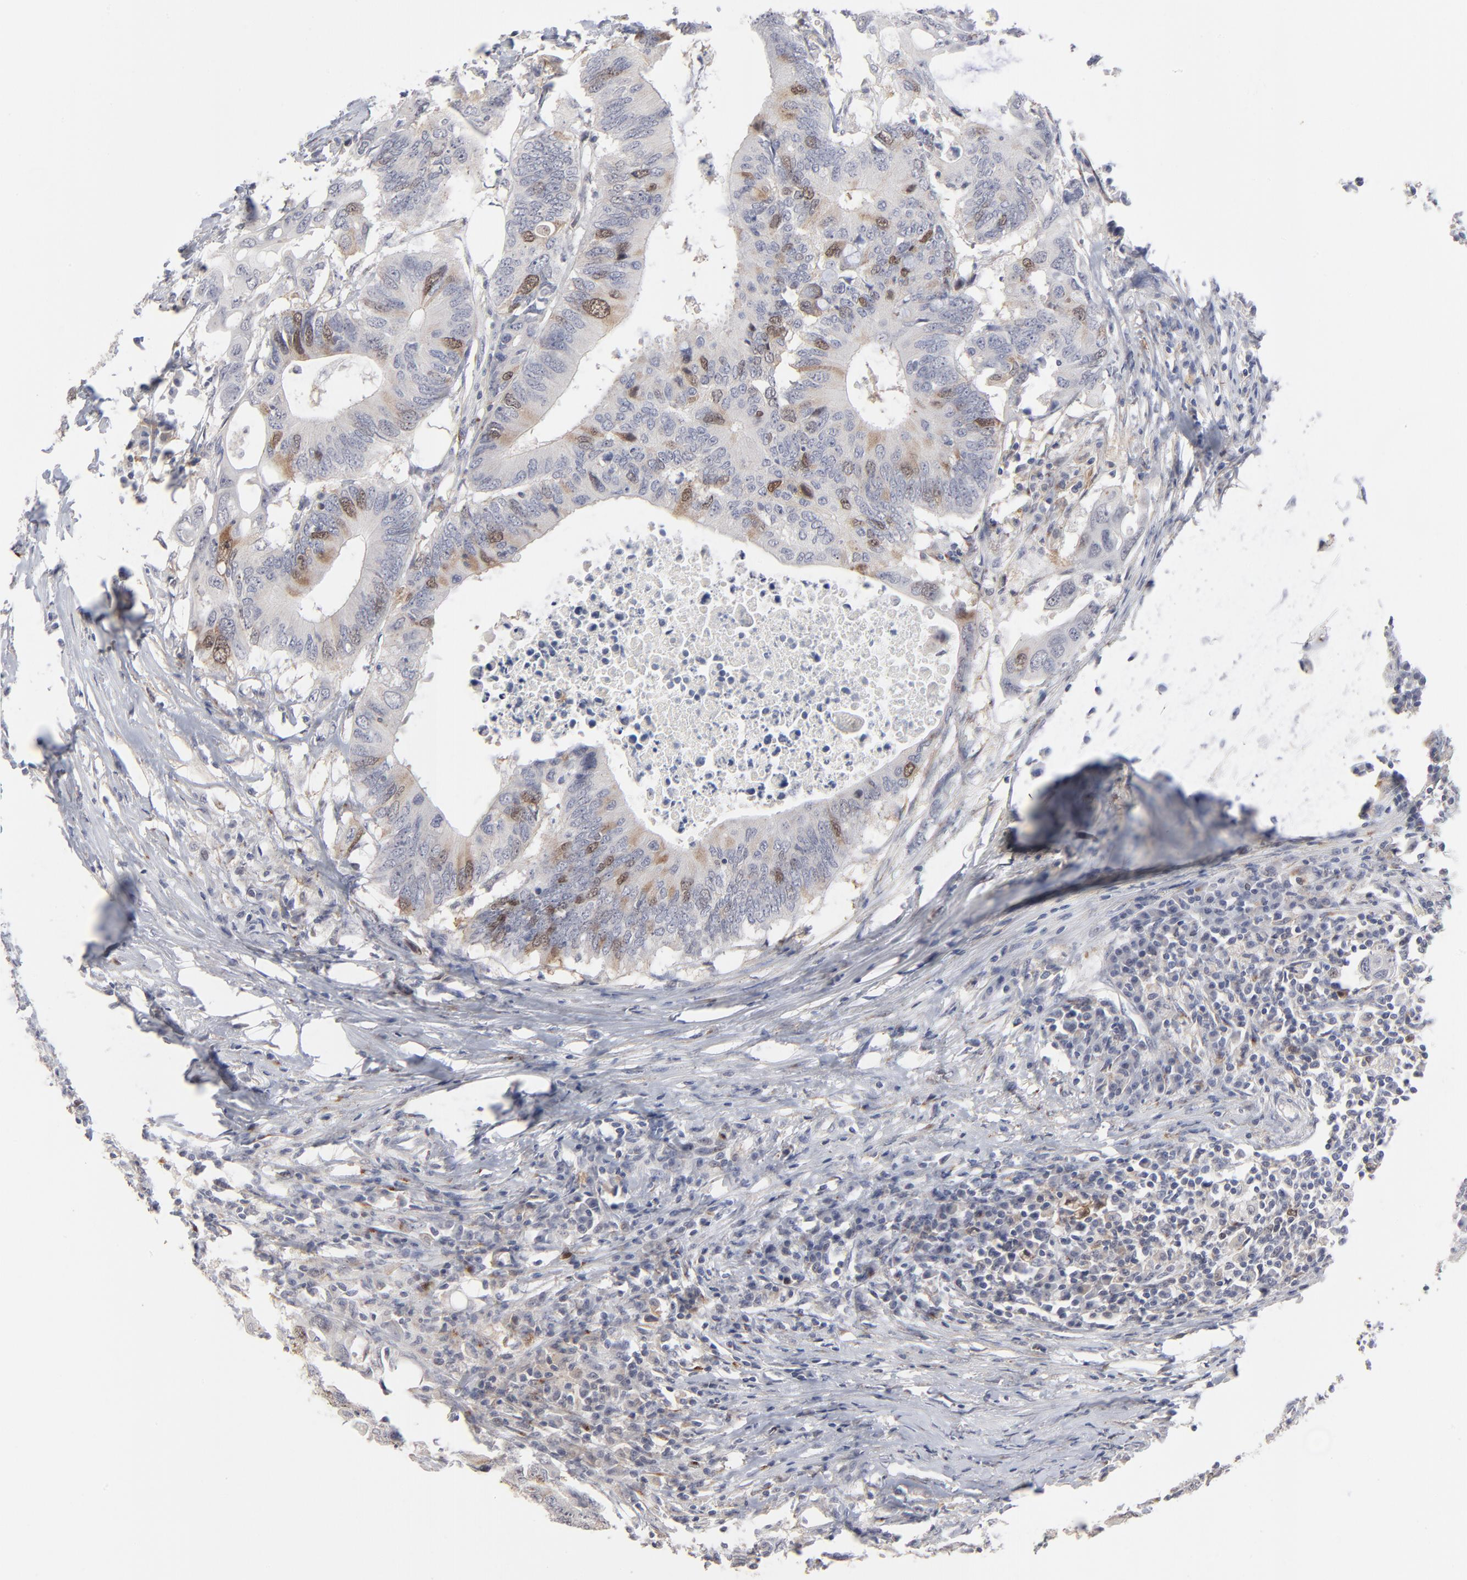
{"staining": {"intensity": "weak", "quantity": "<25%", "location": "cytoplasmic/membranous,nuclear"}, "tissue": "colorectal cancer", "cell_type": "Tumor cells", "image_type": "cancer", "snomed": [{"axis": "morphology", "description": "Adenocarcinoma, NOS"}, {"axis": "topography", "description": "Colon"}], "caption": "Tumor cells are negative for protein expression in human adenocarcinoma (colorectal).", "gene": "AURKA", "patient": {"sex": "male", "age": 71}}